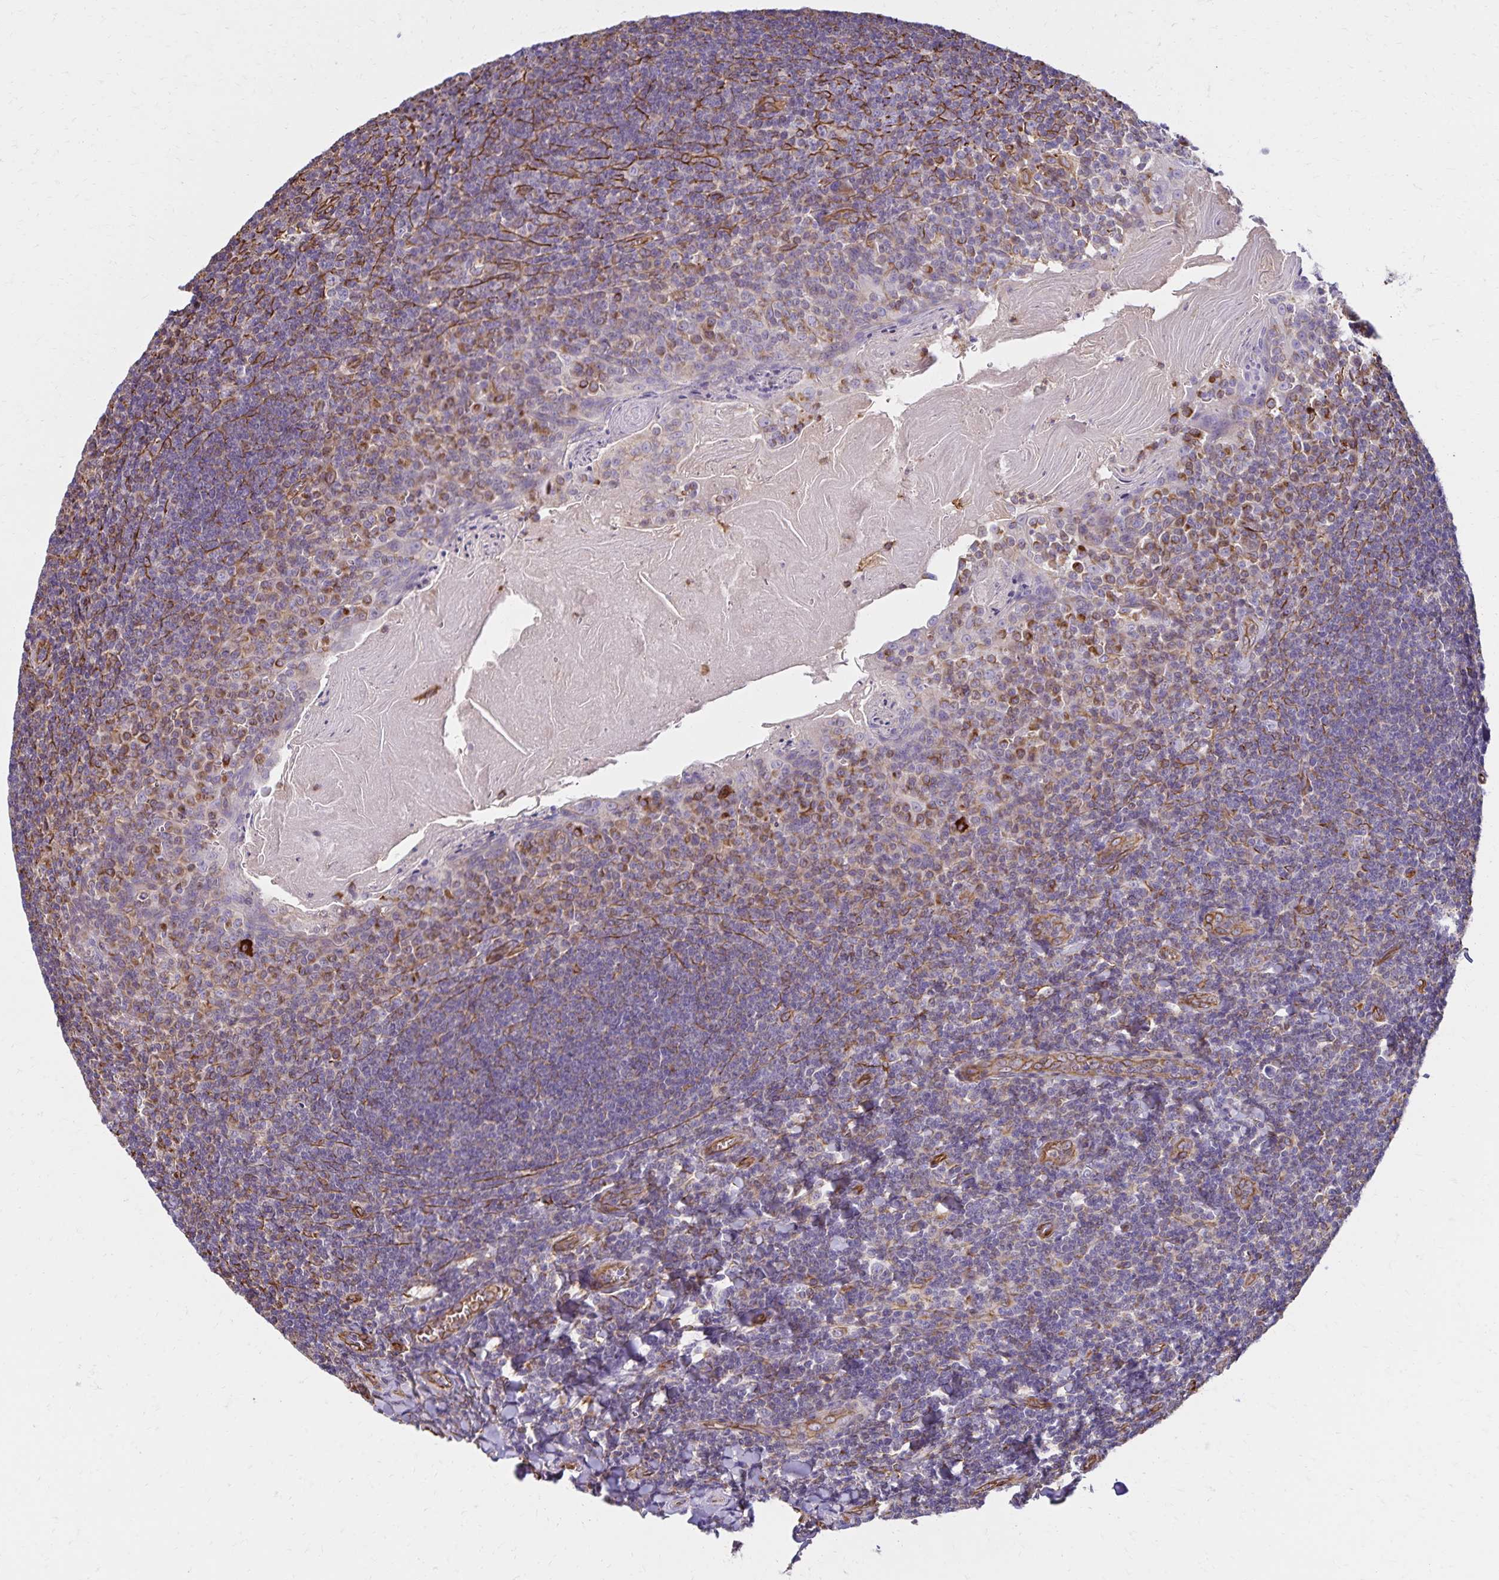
{"staining": {"intensity": "moderate", "quantity": "<25%", "location": "cytoplasmic/membranous"}, "tissue": "tonsil", "cell_type": "Non-germinal center cells", "image_type": "normal", "snomed": [{"axis": "morphology", "description": "Normal tissue, NOS"}, {"axis": "topography", "description": "Tonsil"}], "caption": "Non-germinal center cells demonstrate low levels of moderate cytoplasmic/membranous staining in about <25% of cells in unremarkable tonsil.", "gene": "TRPV6", "patient": {"sex": "male", "age": 27}}